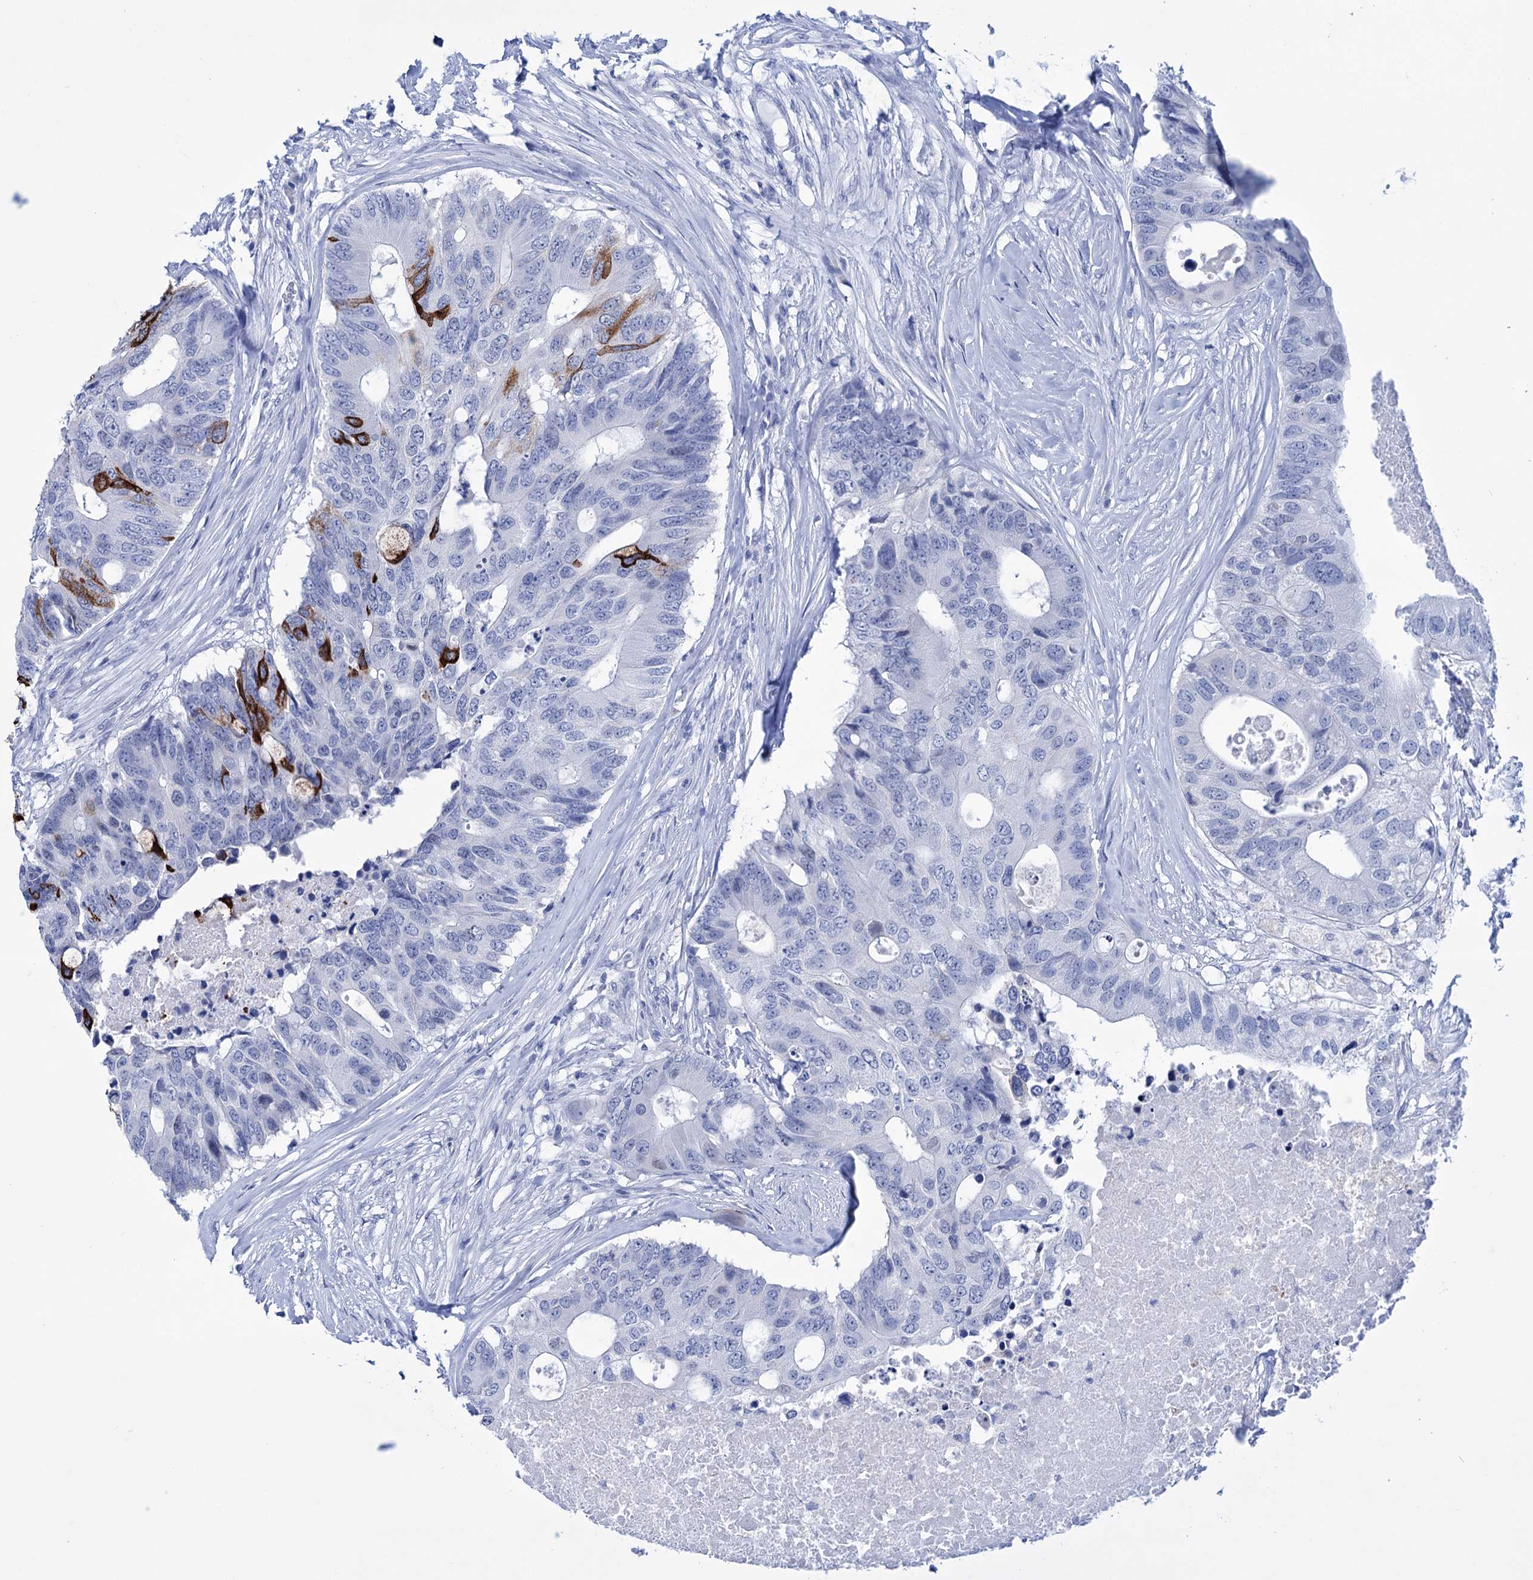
{"staining": {"intensity": "negative", "quantity": "none", "location": "none"}, "tissue": "colorectal cancer", "cell_type": "Tumor cells", "image_type": "cancer", "snomed": [{"axis": "morphology", "description": "Adenocarcinoma, NOS"}, {"axis": "topography", "description": "Colon"}], "caption": "The photomicrograph shows no staining of tumor cells in colorectal cancer (adenocarcinoma).", "gene": "FBXW12", "patient": {"sex": "male", "age": 71}}